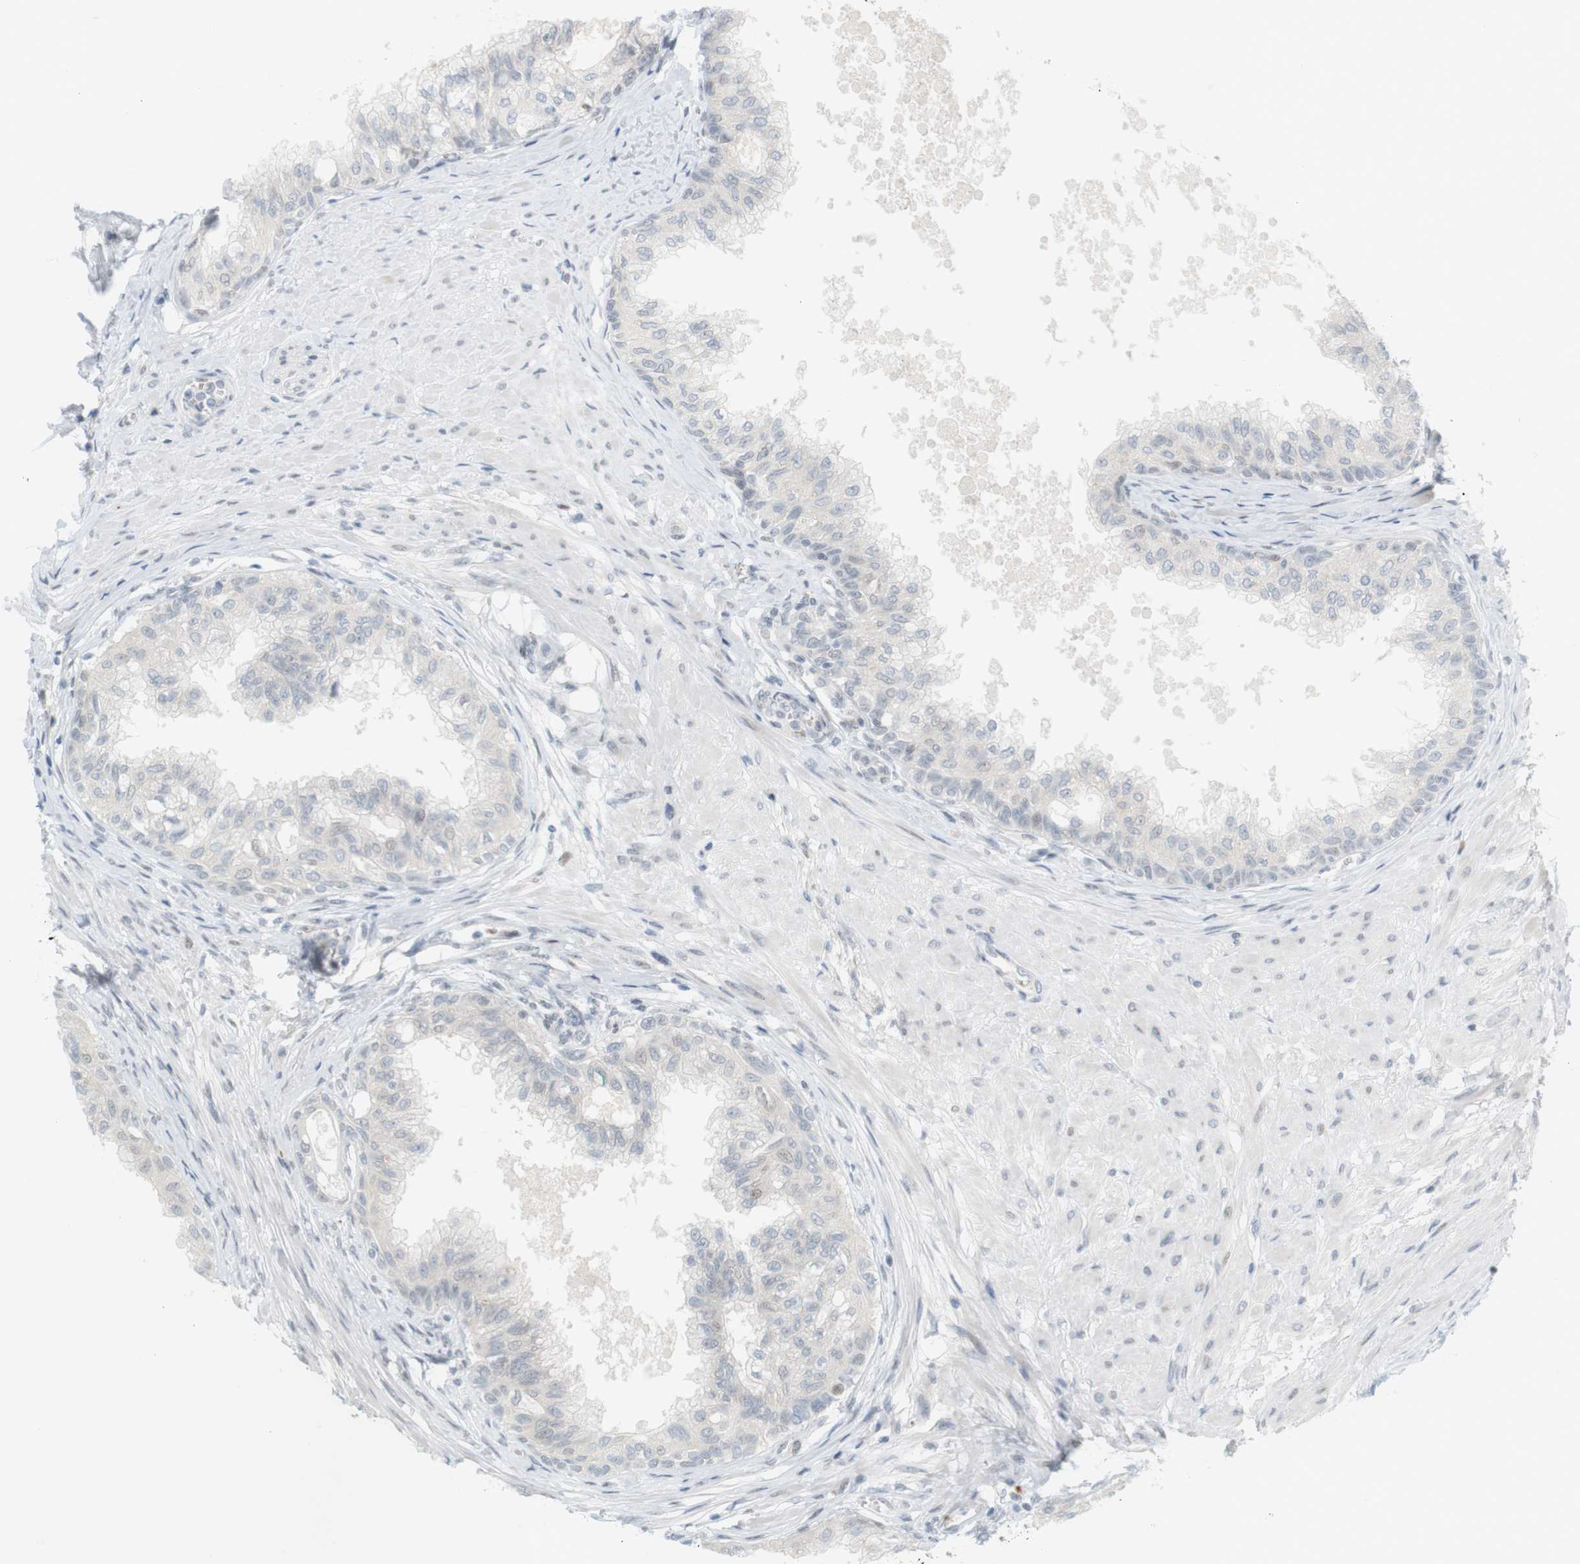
{"staining": {"intensity": "weak", "quantity": "<25%", "location": "nuclear"}, "tissue": "prostate", "cell_type": "Glandular cells", "image_type": "normal", "snomed": [{"axis": "morphology", "description": "Normal tissue, NOS"}, {"axis": "topography", "description": "Prostate"}, {"axis": "topography", "description": "Seminal veicle"}], "caption": "Glandular cells show no significant protein staining in normal prostate. (DAB immunohistochemistry (IHC), high magnification).", "gene": "DMC1", "patient": {"sex": "male", "age": 60}}